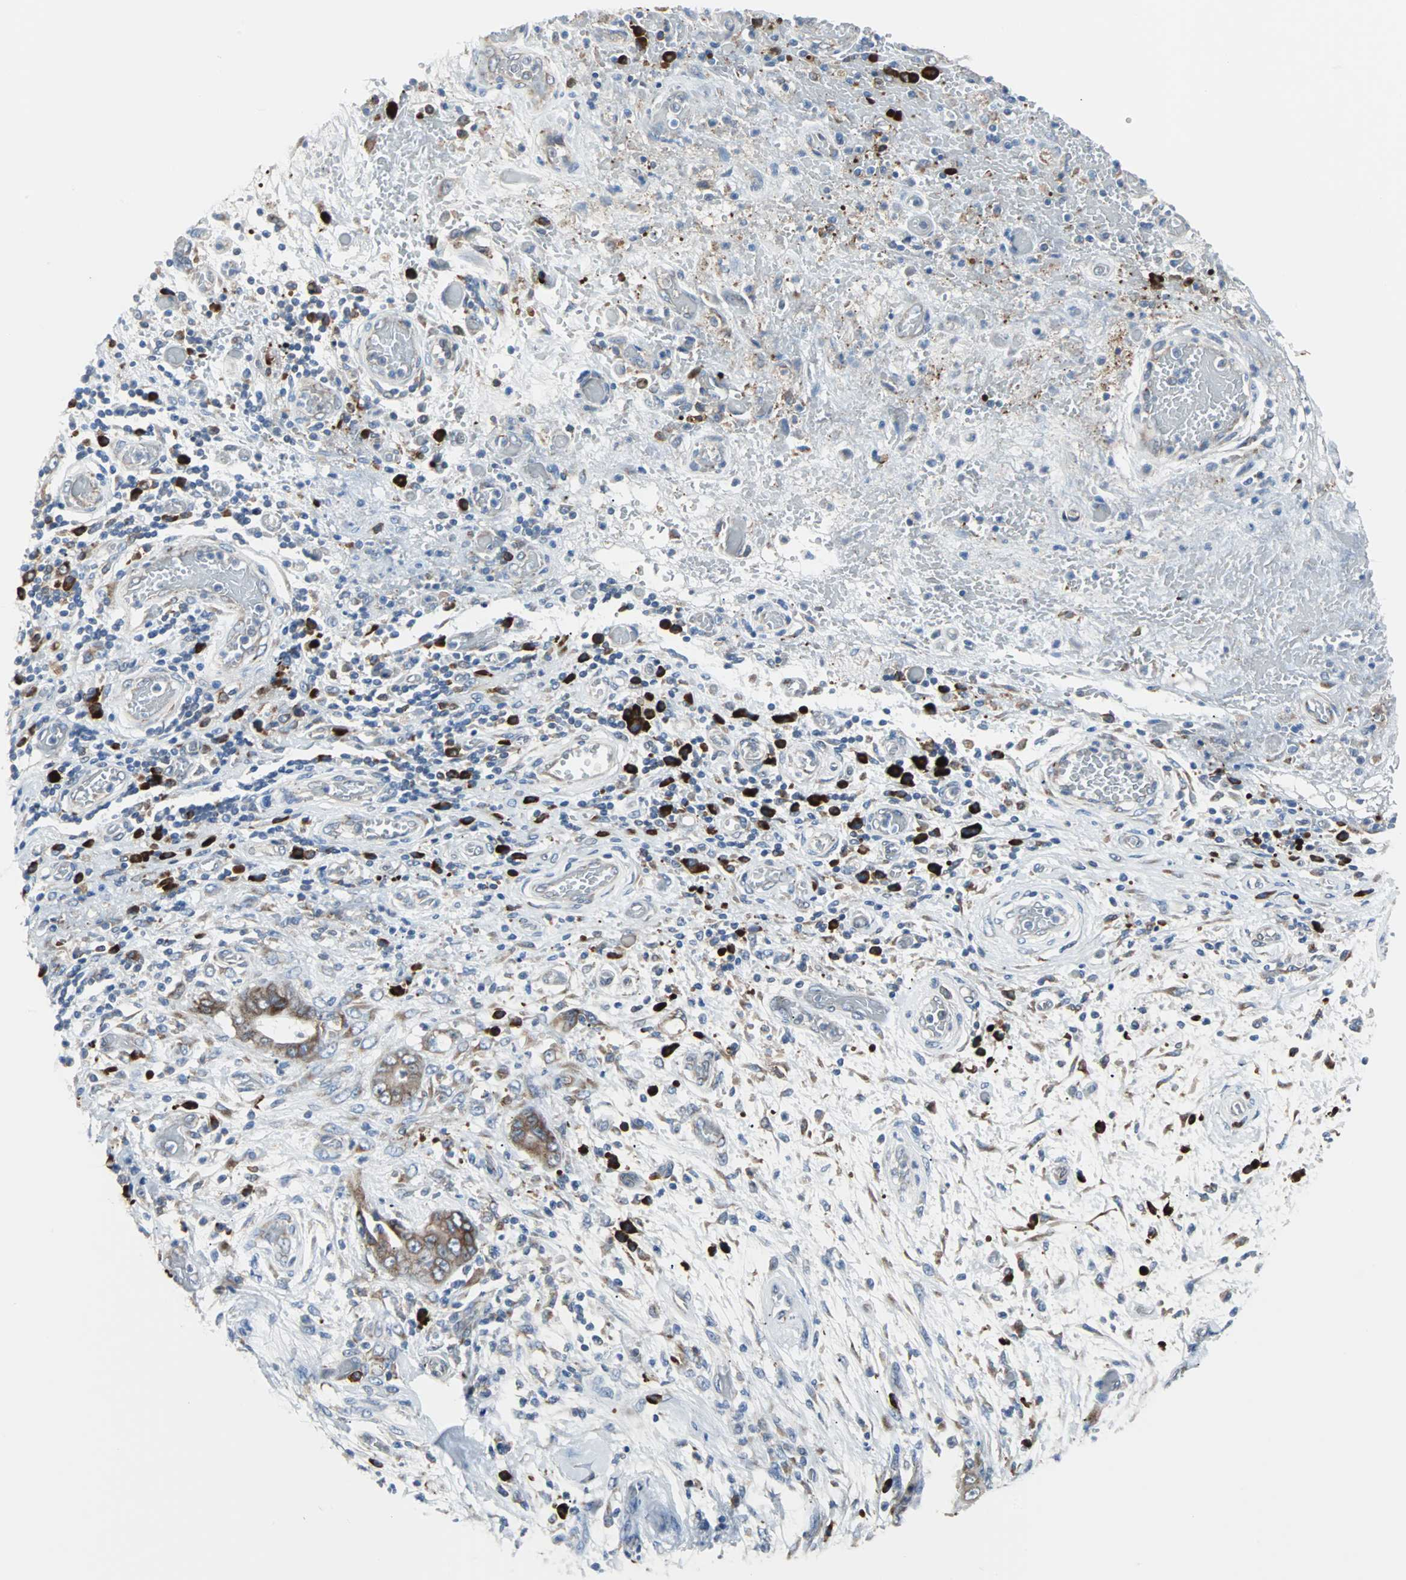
{"staining": {"intensity": "moderate", "quantity": "25%-75%", "location": "cytoplasmic/membranous"}, "tissue": "stomach cancer", "cell_type": "Tumor cells", "image_type": "cancer", "snomed": [{"axis": "morphology", "description": "Adenocarcinoma, NOS"}, {"axis": "topography", "description": "Stomach"}], "caption": "Protein expression analysis of human stomach adenocarcinoma reveals moderate cytoplasmic/membranous positivity in approximately 25%-75% of tumor cells.", "gene": "PDIA4", "patient": {"sex": "female", "age": 73}}